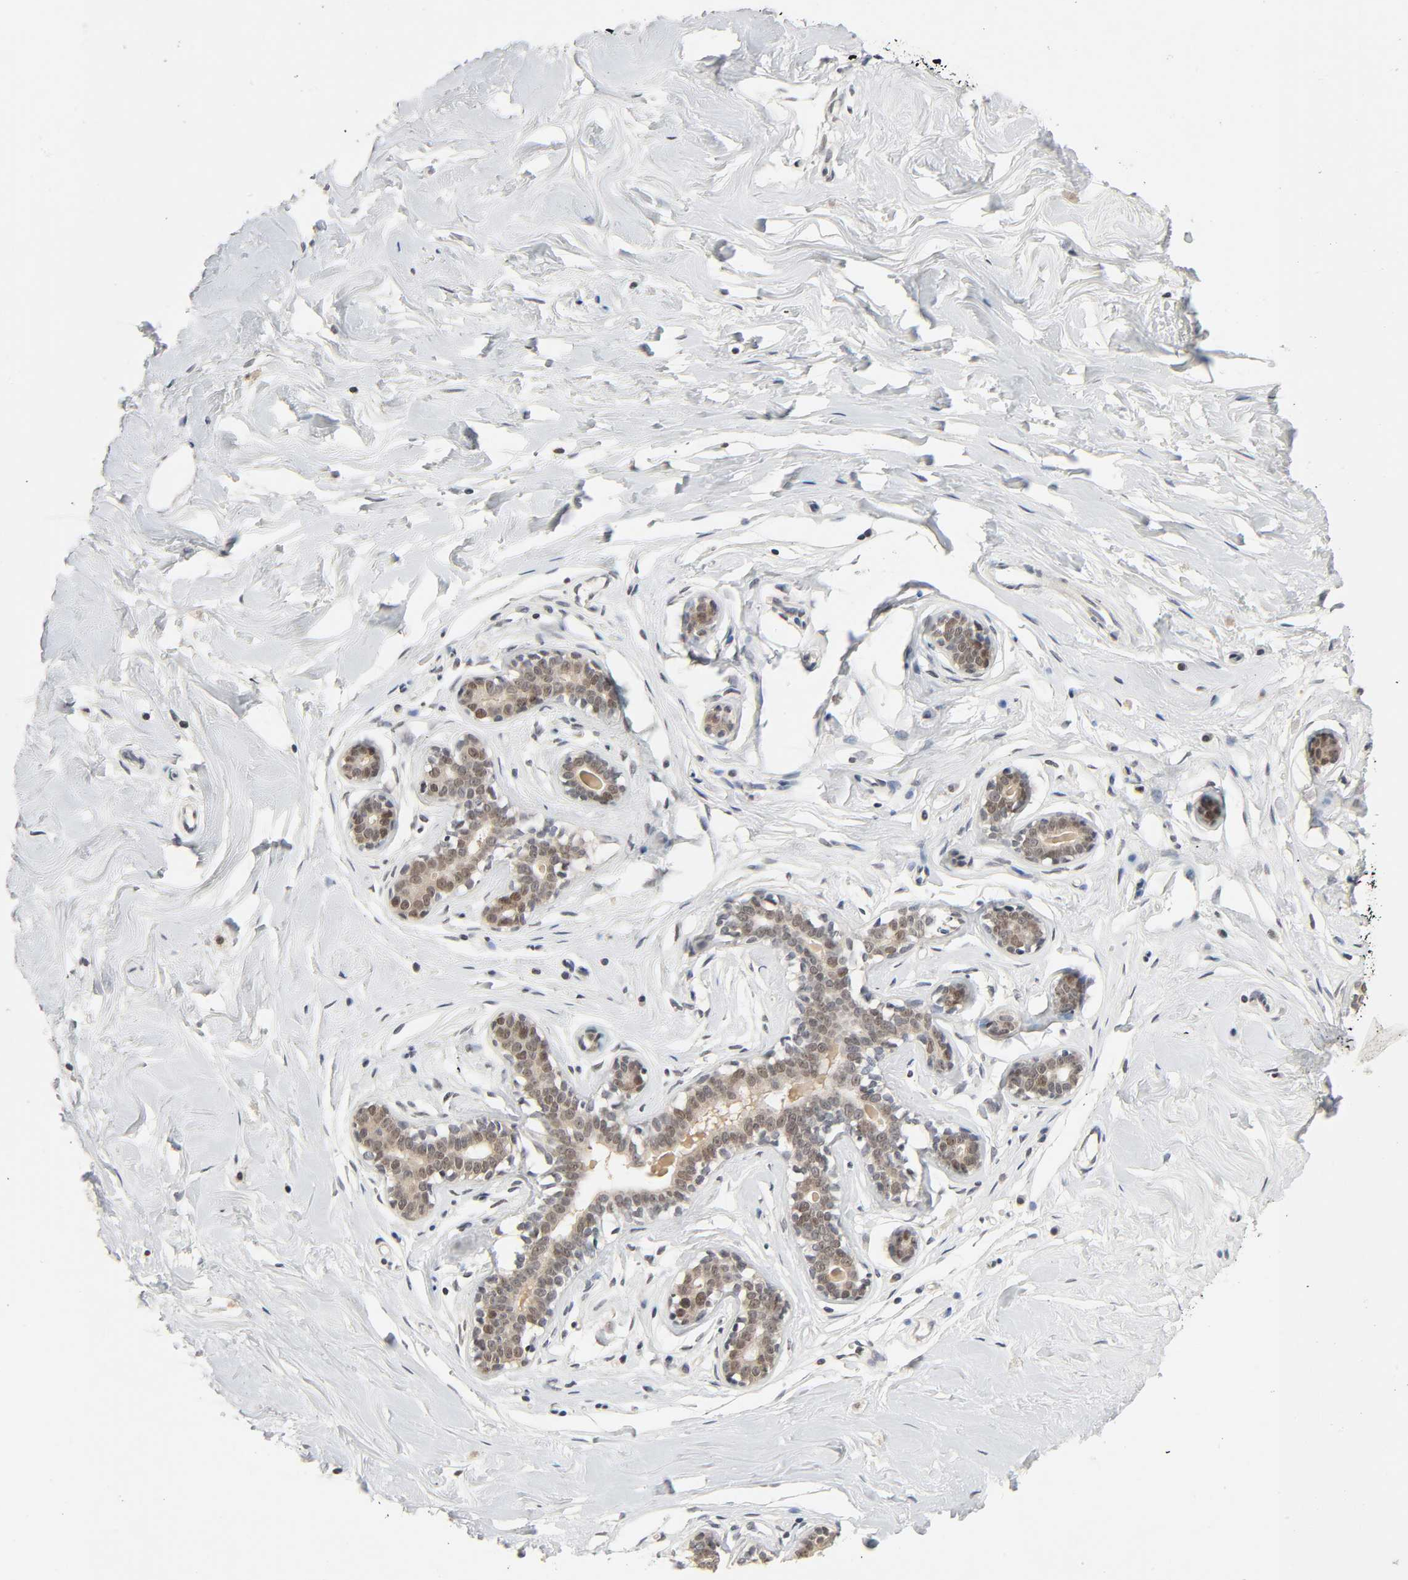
{"staining": {"intensity": "negative", "quantity": "none", "location": "none"}, "tissue": "breast", "cell_type": "Adipocytes", "image_type": "normal", "snomed": [{"axis": "morphology", "description": "Normal tissue, NOS"}, {"axis": "topography", "description": "Breast"}], "caption": "IHC of benign human breast shows no positivity in adipocytes.", "gene": "MAPKAPK5", "patient": {"sex": "female", "age": 23}}